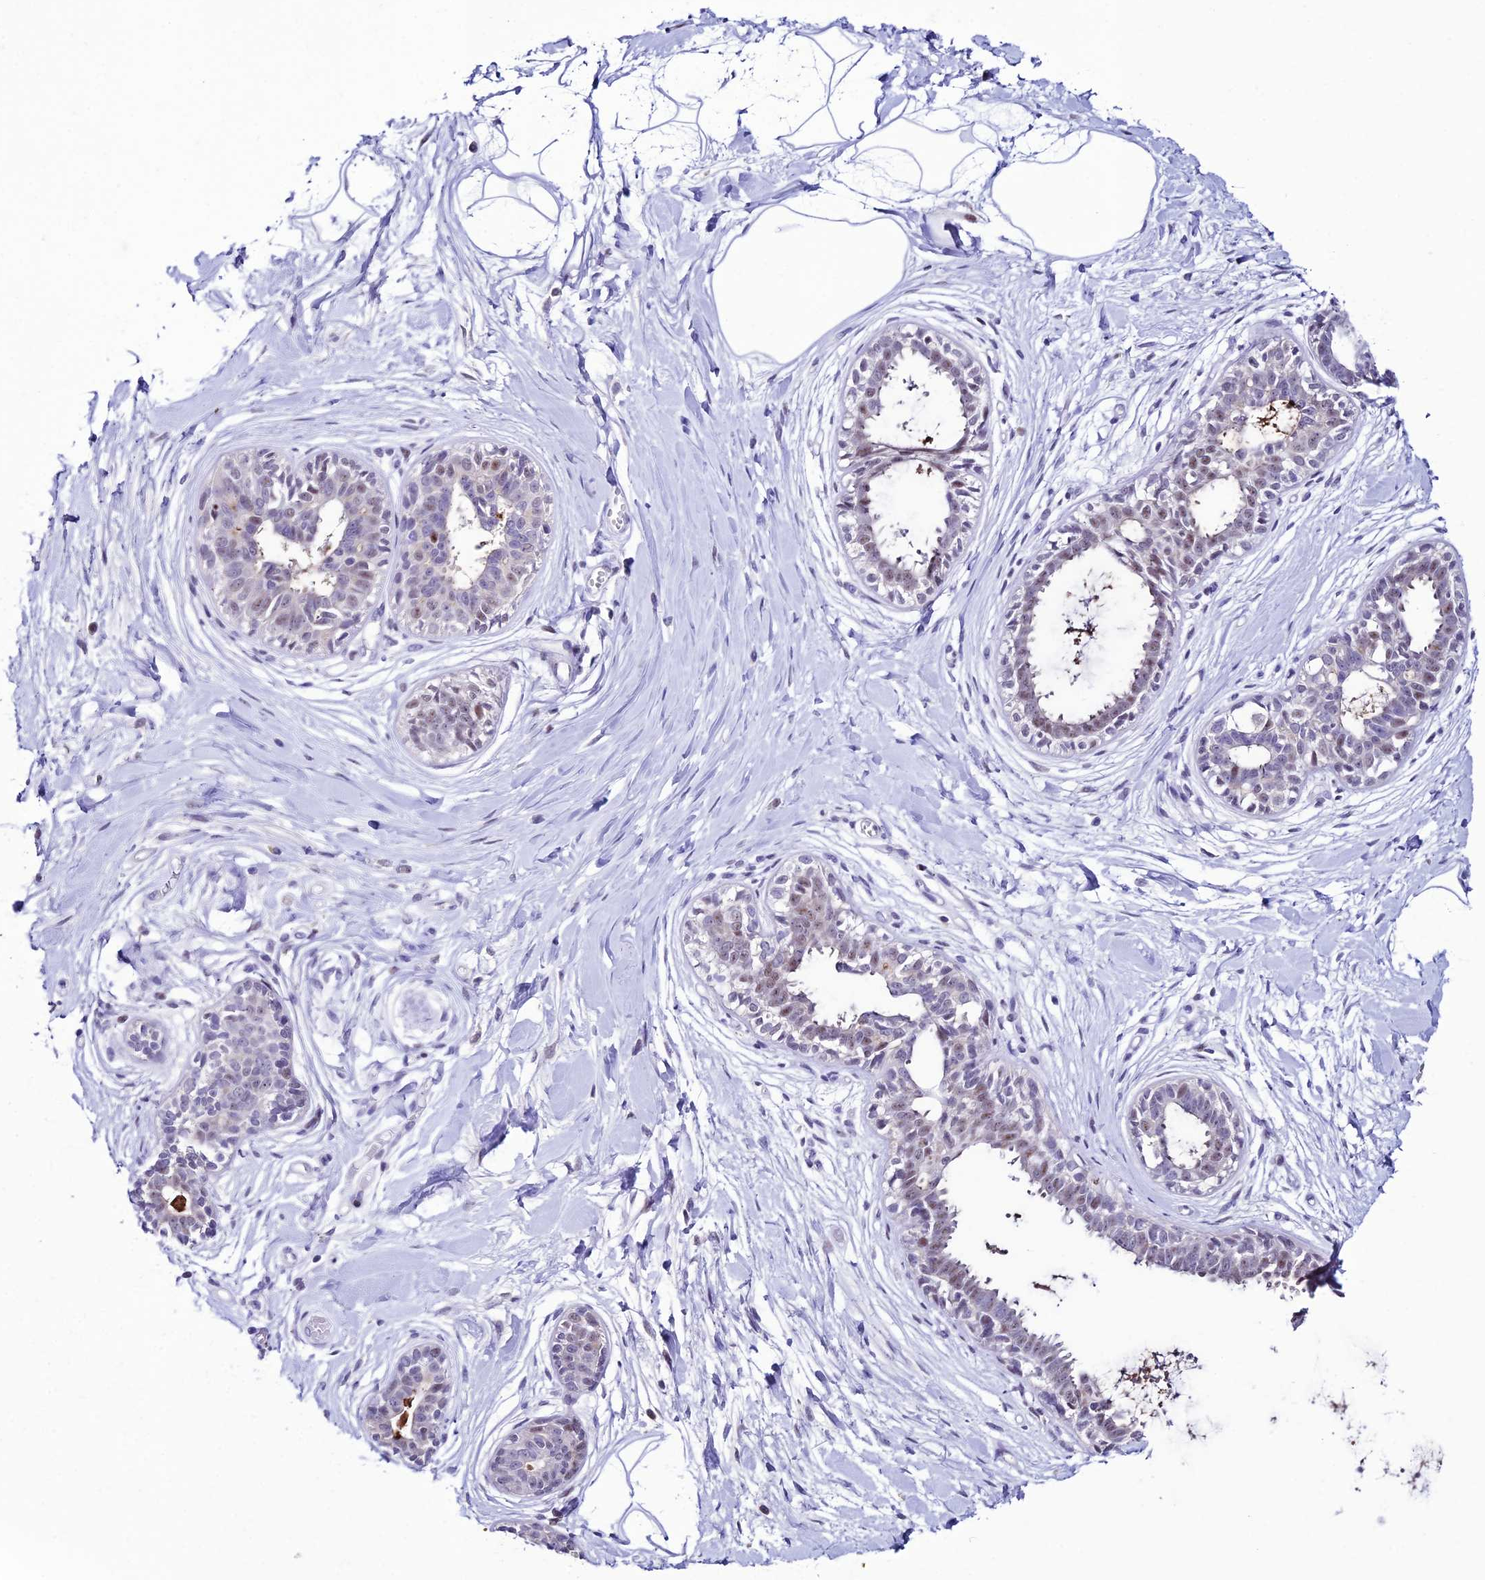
{"staining": {"intensity": "negative", "quantity": "none", "location": "none"}, "tissue": "breast", "cell_type": "Adipocytes", "image_type": "normal", "snomed": [{"axis": "morphology", "description": "Normal tissue, NOS"}, {"axis": "topography", "description": "Breast"}], "caption": "Immunohistochemistry (IHC) of benign human breast shows no expression in adipocytes.", "gene": "MFSD2B", "patient": {"sex": "female", "age": 45}}